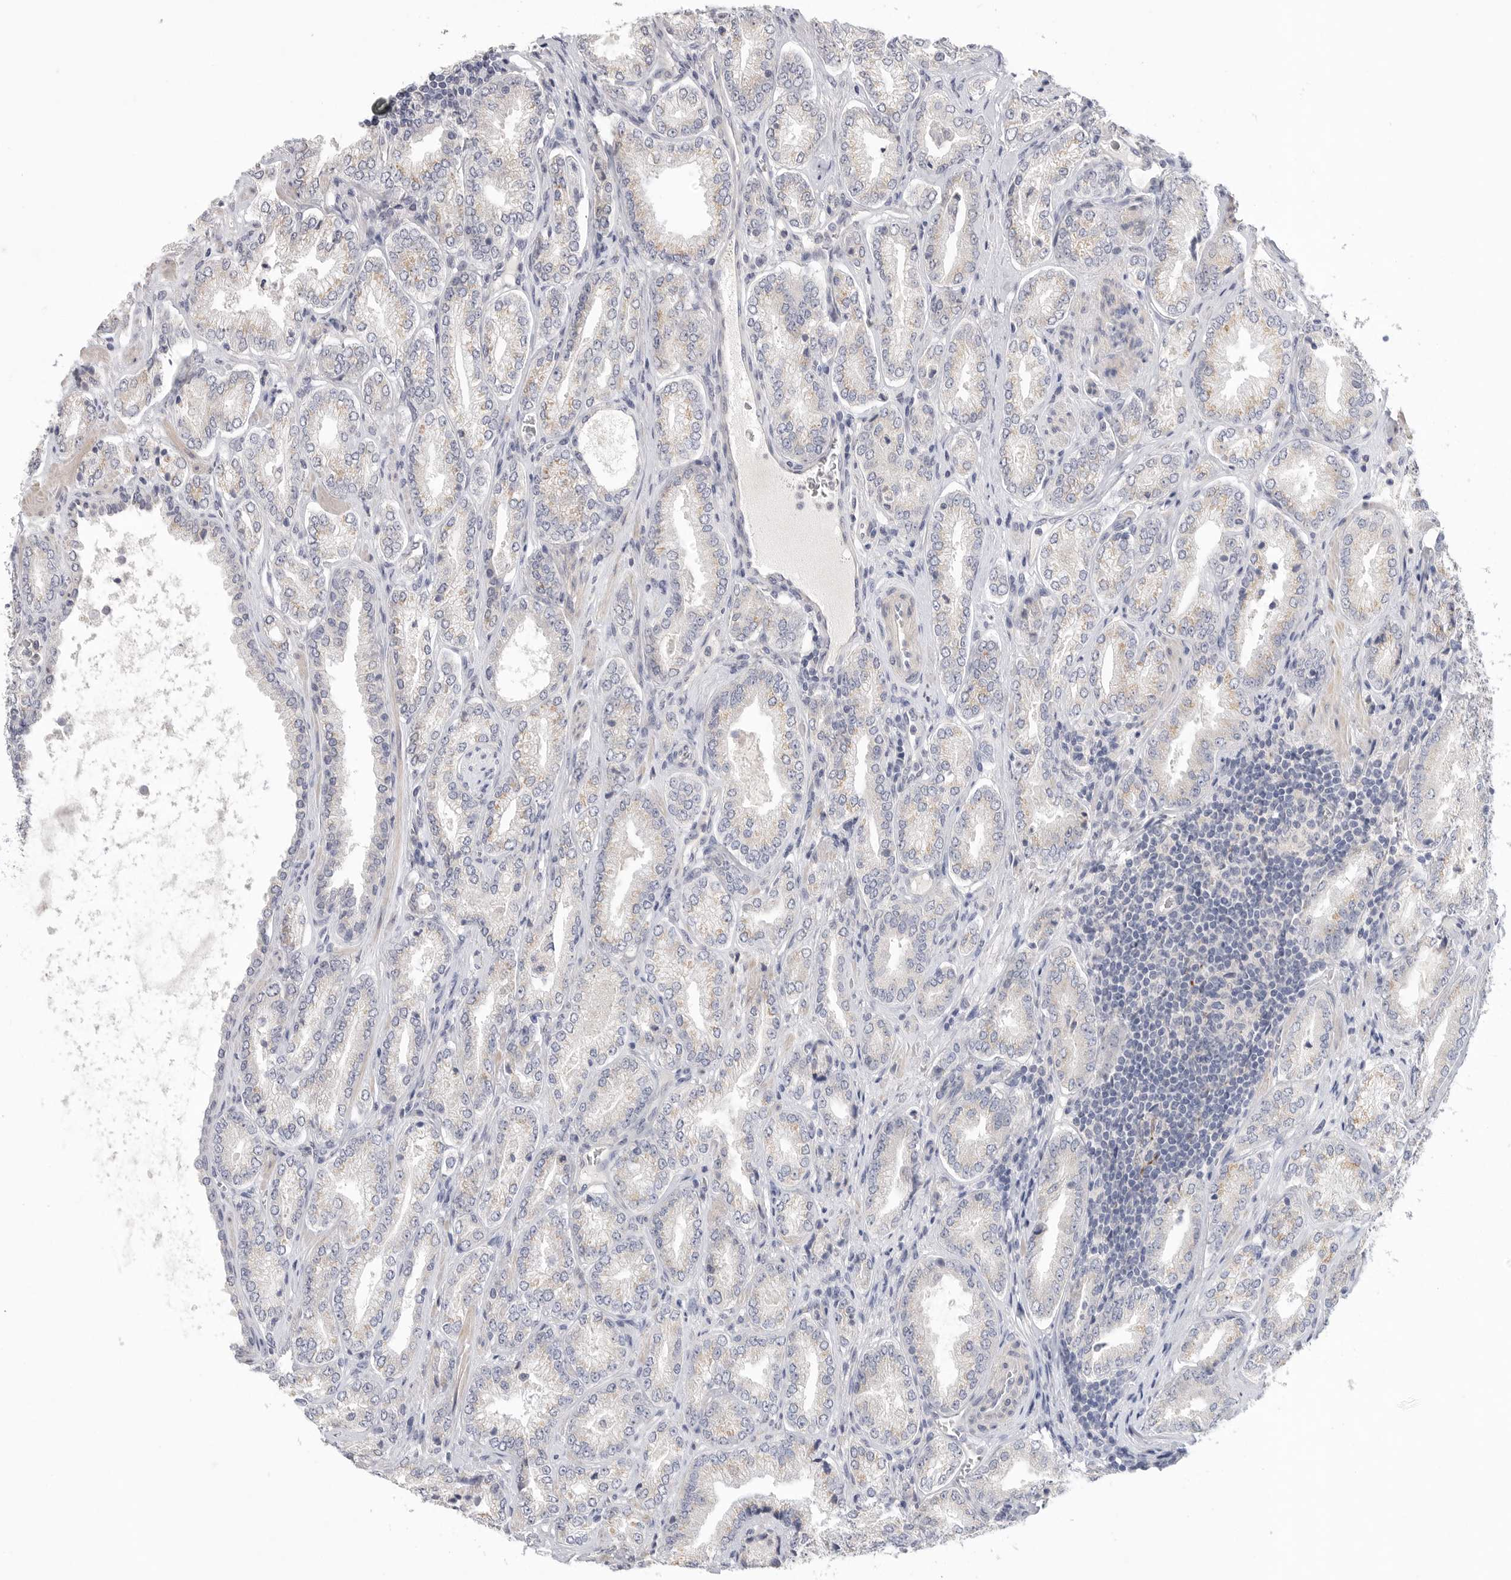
{"staining": {"intensity": "weak", "quantity": "<25%", "location": "cytoplasmic/membranous"}, "tissue": "prostate cancer", "cell_type": "Tumor cells", "image_type": "cancer", "snomed": [{"axis": "morphology", "description": "Adenocarcinoma, Low grade"}, {"axis": "topography", "description": "Prostate"}], "caption": "Tumor cells show no significant positivity in prostate cancer.", "gene": "FBN2", "patient": {"sex": "male", "age": 62}}